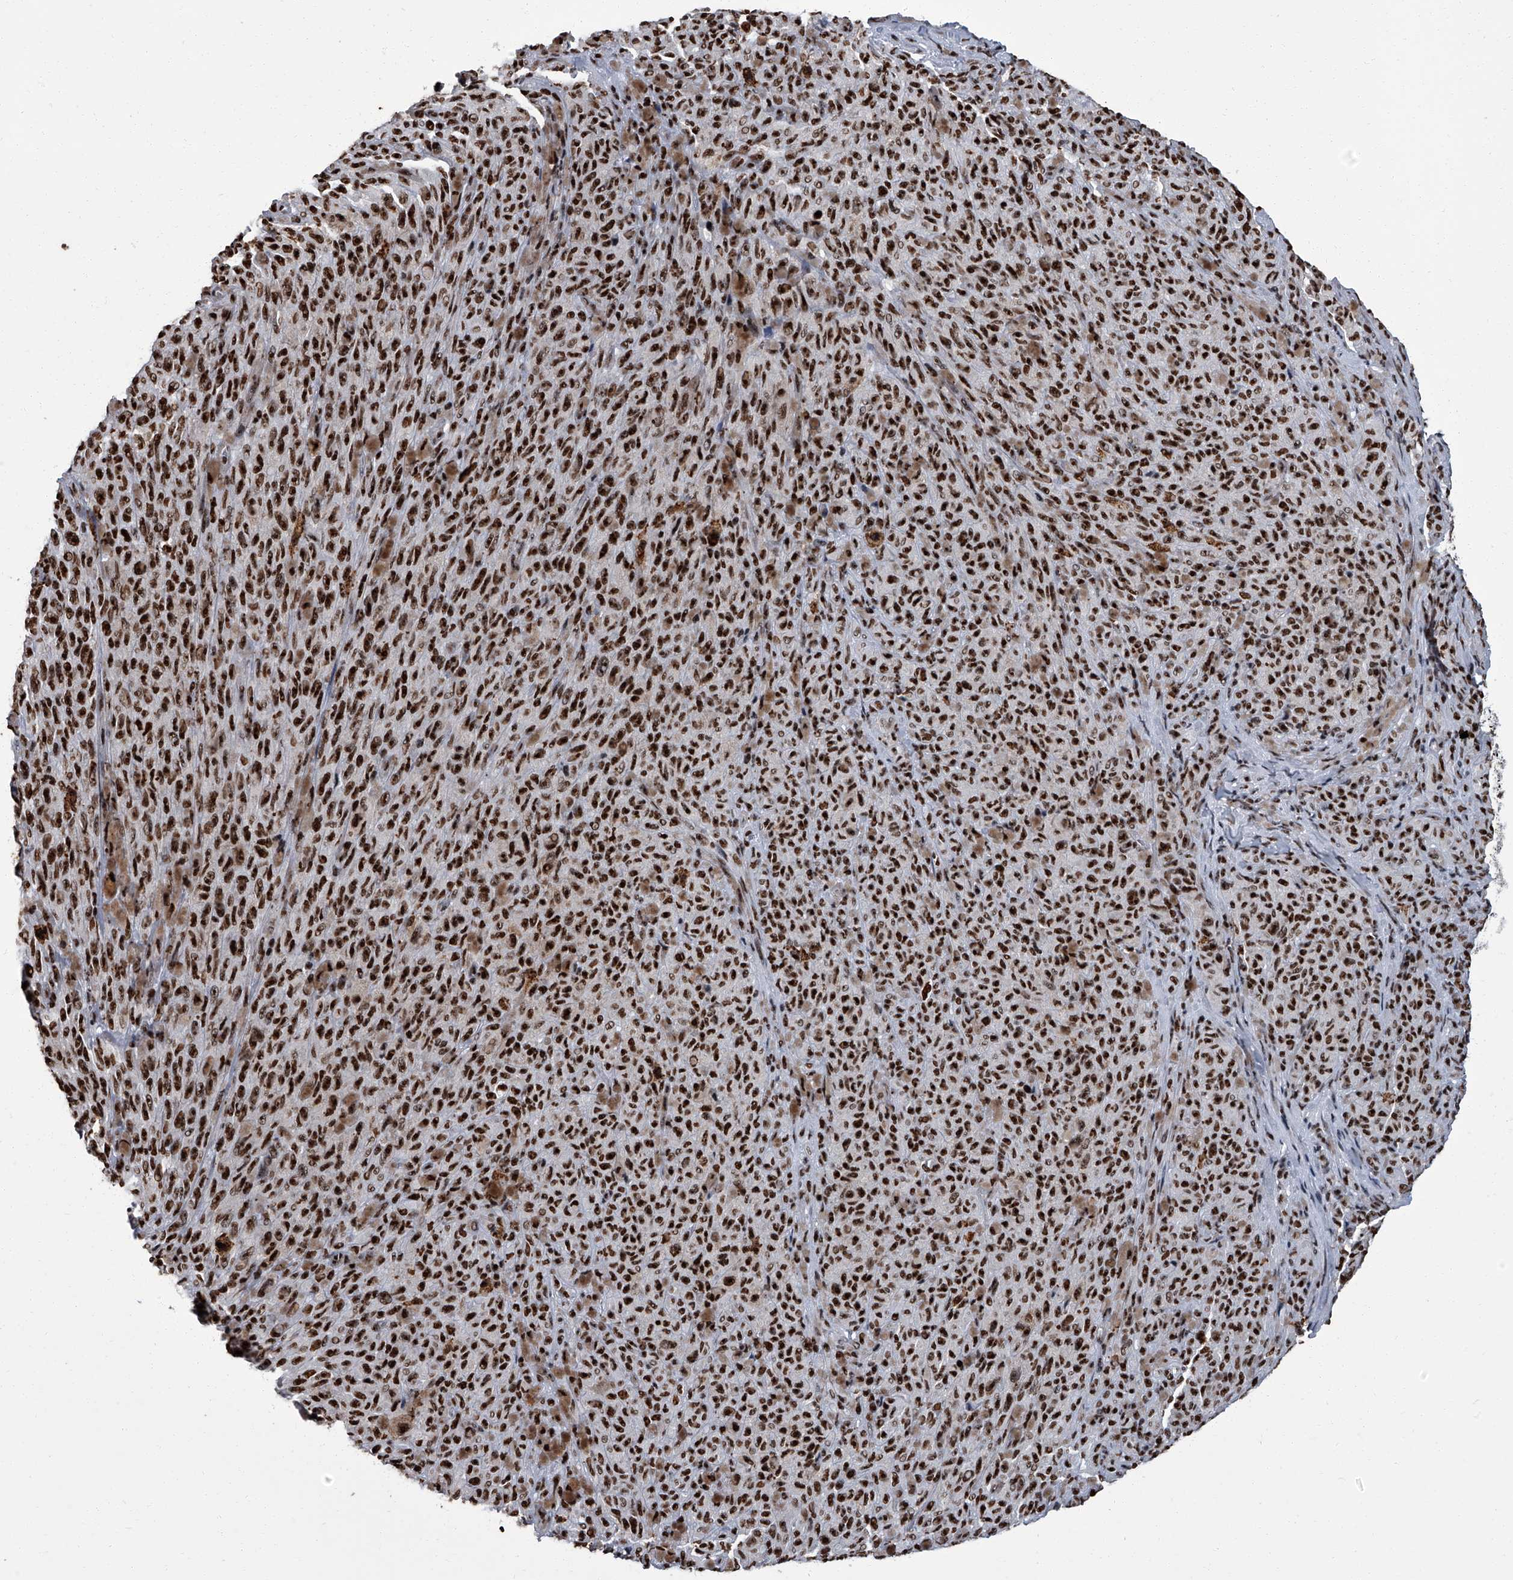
{"staining": {"intensity": "strong", "quantity": ">75%", "location": "cytoplasmic/membranous,nuclear"}, "tissue": "melanoma", "cell_type": "Tumor cells", "image_type": "cancer", "snomed": [{"axis": "morphology", "description": "Malignant melanoma, NOS"}, {"axis": "topography", "description": "Skin"}], "caption": "Malignant melanoma tissue exhibits strong cytoplasmic/membranous and nuclear positivity in about >75% of tumor cells (brown staining indicates protein expression, while blue staining denotes nuclei).", "gene": "ZNF518B", "patient": {"sex": "female", "age": 82}}